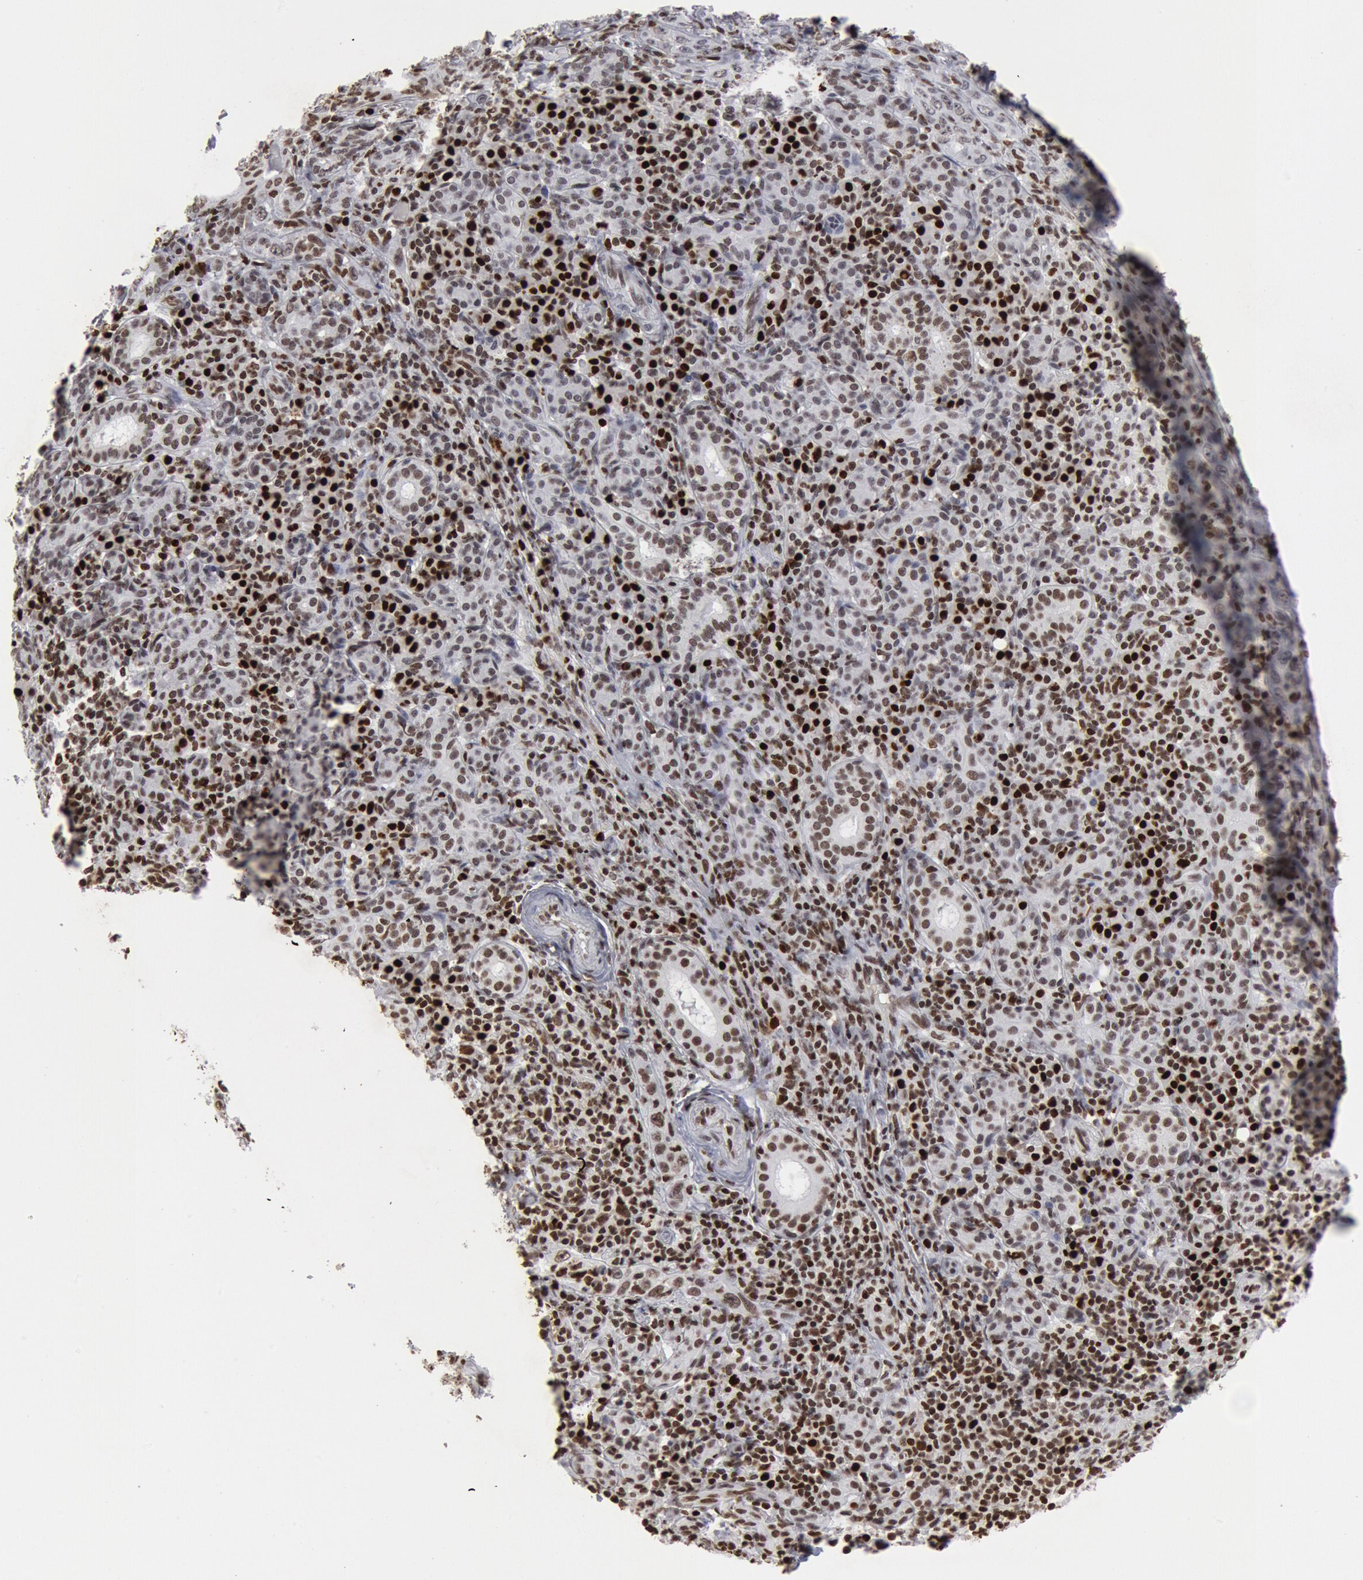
{"staining": {"intensity": "moderate", "quantity": "<25%", "location": "nuclear"}, "tissue": "skin cancer", "cell_type": "Tumor cells", "image_type": "cancer", "snomed": [{"axis": "morphology", "description": "Squamous cell carcinoma, NOS"}, {"axis": "topography", "description": "Skin"}], "caption": "Immunohistochemistry (IHC) micrograph of skin squamous cell carcinoma stained for a protein (brown), which reveals low levels of moderate nuclear expression in about <25% of tumor cells.", "gene": "SUB1", "patient": {"sex": "male", "age": 84}}